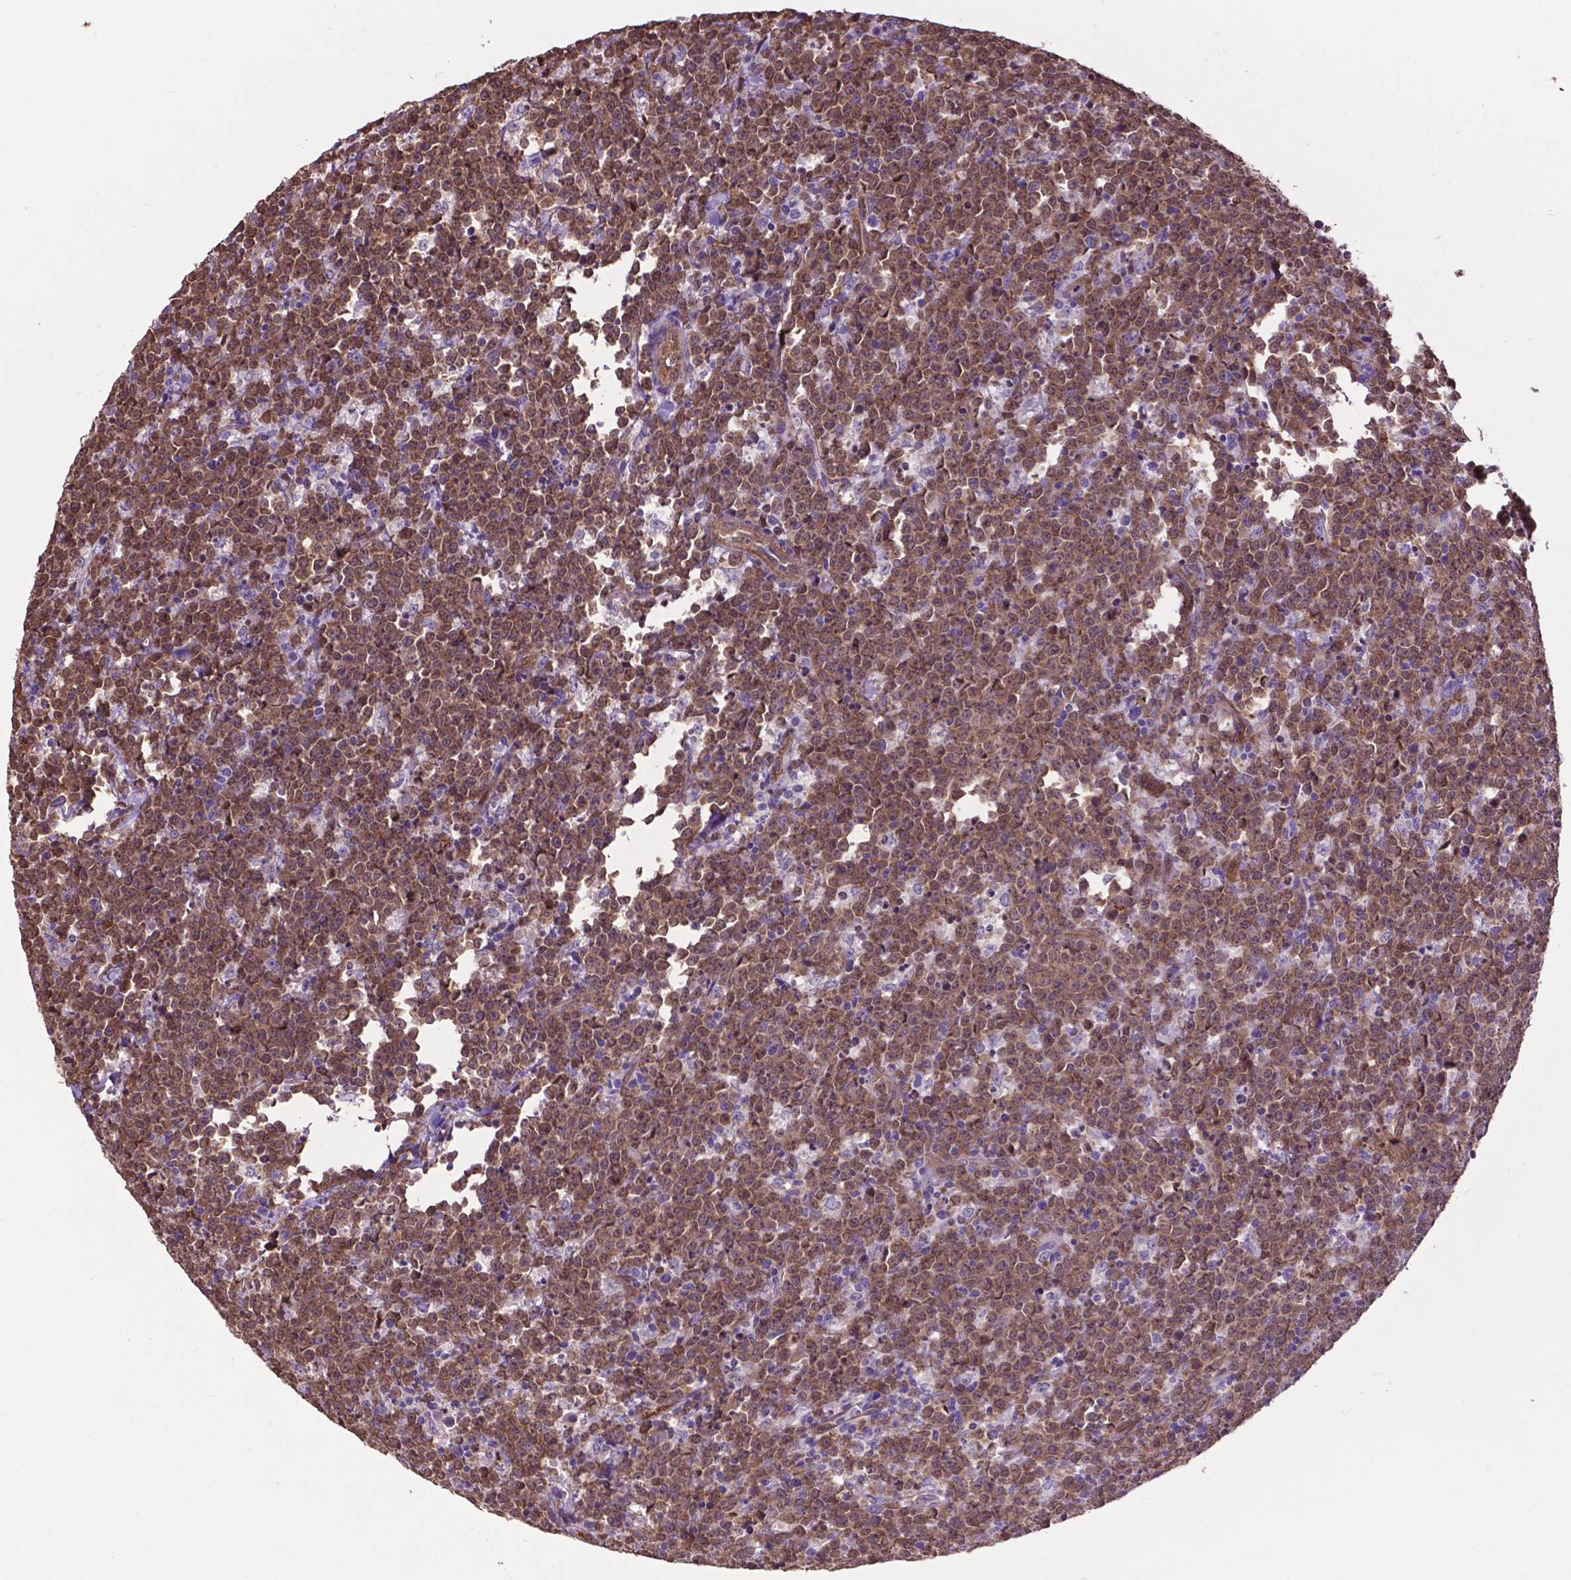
{"staining": {"intensity": "moderate", "quantity": ">75%", "location": "cytoplasmic/membranous,nuclear"}, "tissue": "lymphoma", "cell_type": "Tumor cells", "image_type": "cancer", "snomed": [{"axis": "morphology", "description": "Malignant lymphoma, non-Hodgkin's type, High grade"}, {"axis": "topography", "description": "Small intestine"}], "caption": "Moderate cytoplasmic/membranous and nuclear protein positivity is identified in about >75% of tumor cells in lymphoma.", "gene": "PDLIM1", "patient": {"sex": "female", "age": 56}}